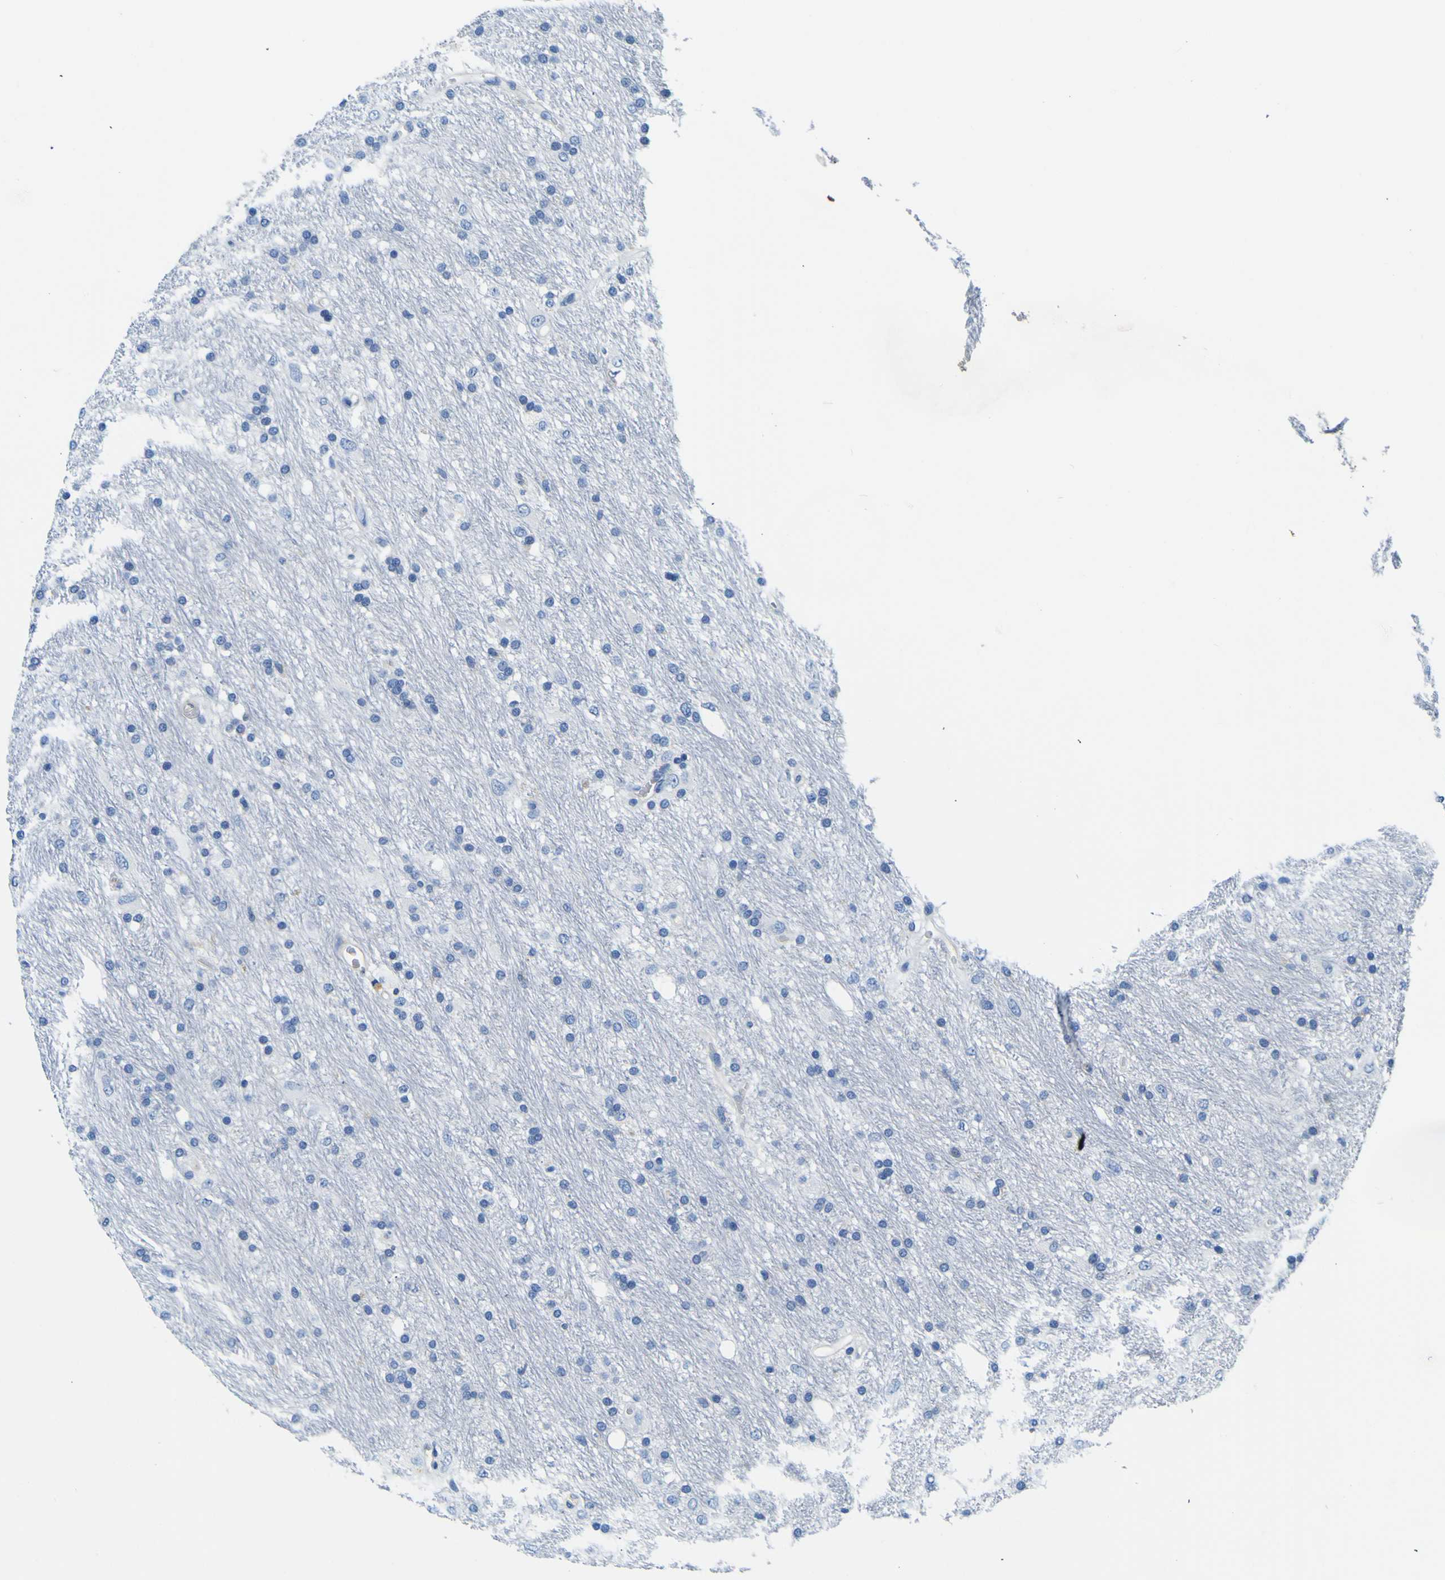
{"staining": {"intensity": "negative", "quantity": "none", "location": "none"}, "tissue": "glioma", "cell_type": "Tumor cells", "image_type": "cancer", "snomed": [{"axis": "morphology", "description": "Glioma, malignant, Low grade"}, {"axis": "topography", "description": "Brain"}], "caption": "IHC image of neoplastic tissue: malignant glioma (low-grade) stained with DAB shows no significant protein expression in tumor cells.", "gene": "ADGRA2", "patient": {"sex": "male", "age": 77}}